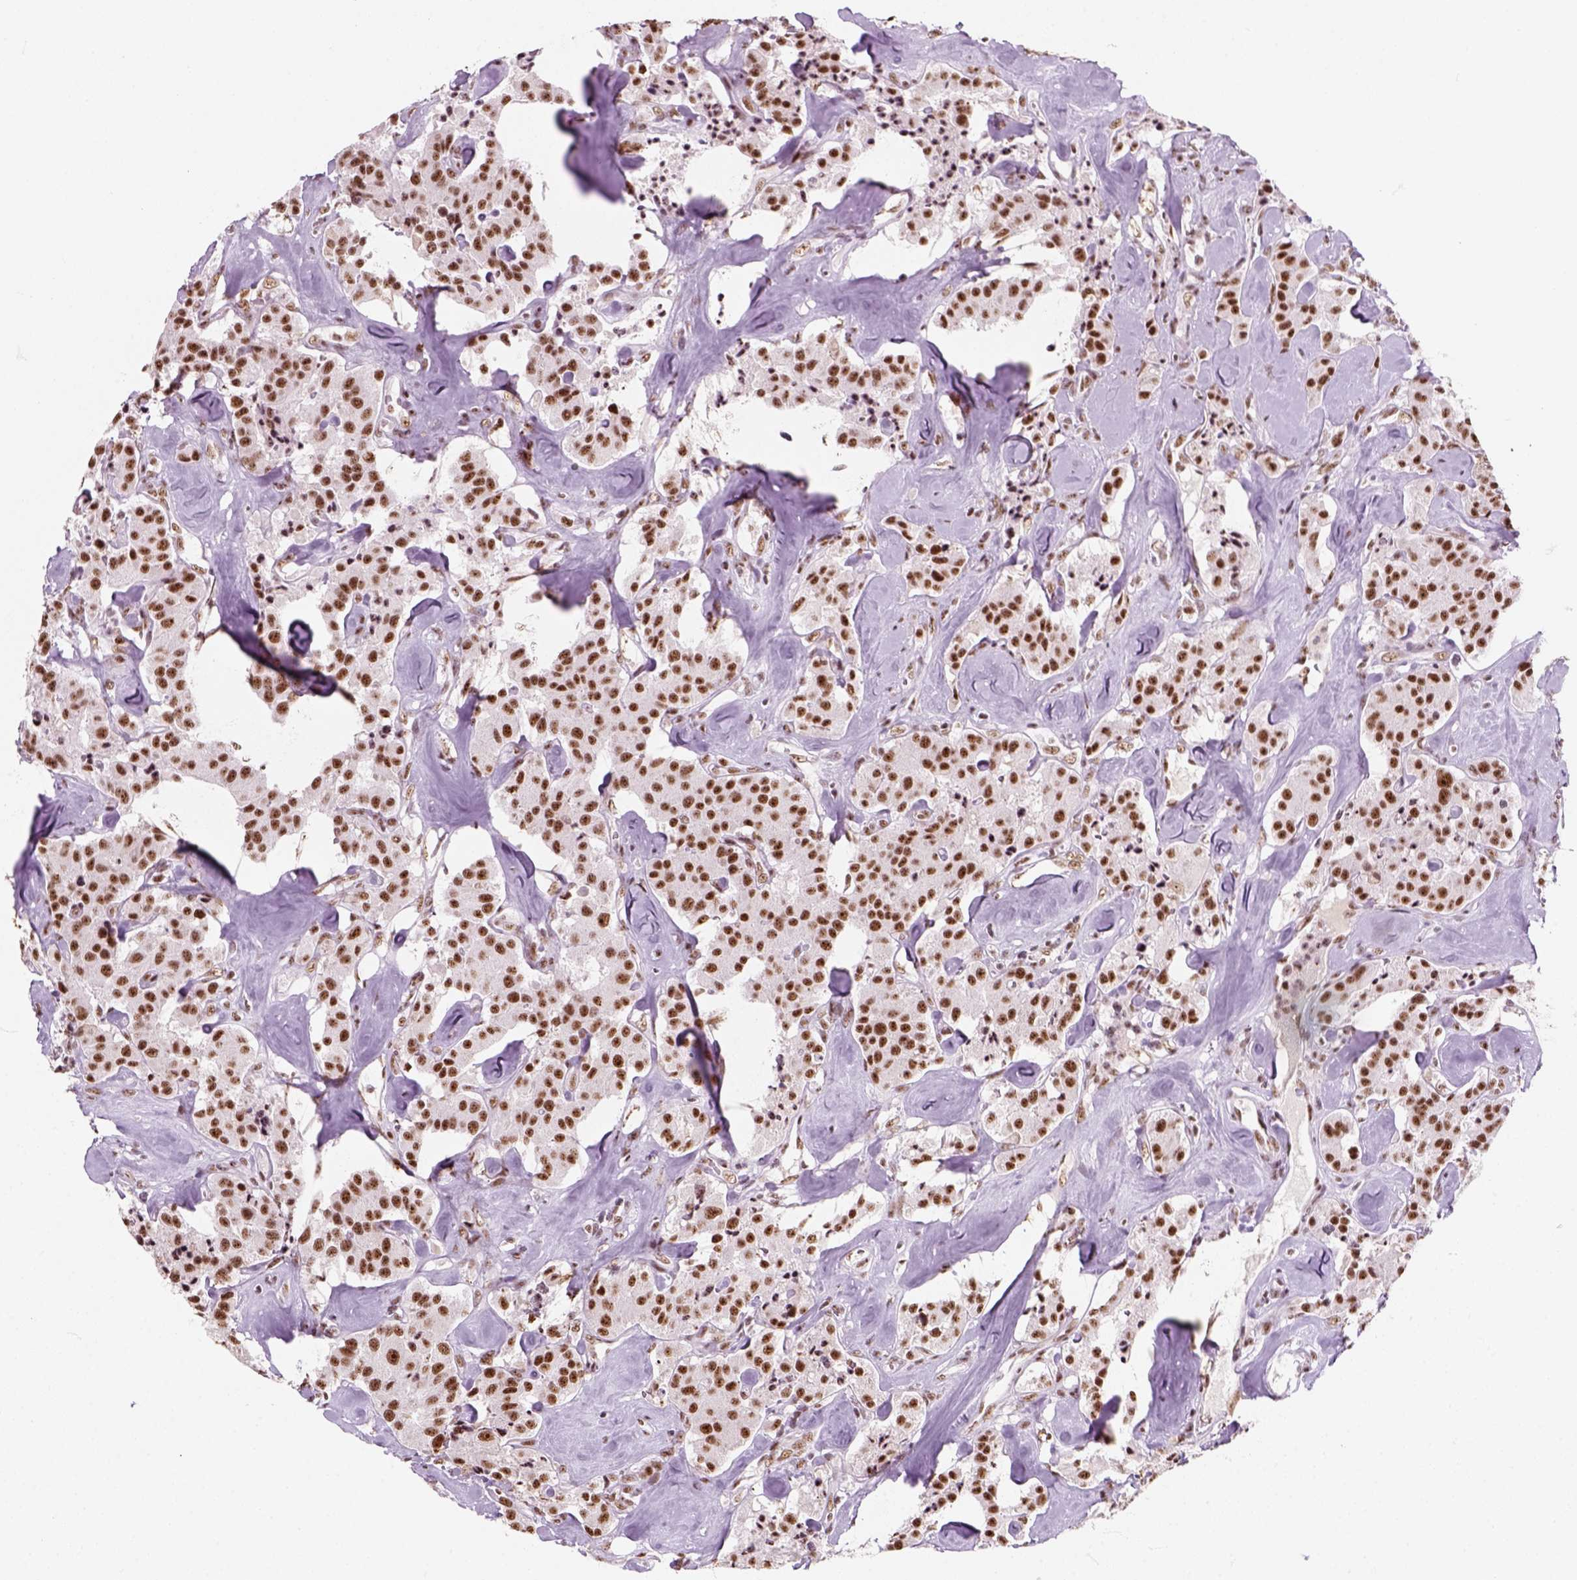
{"staining": {"intensity": "strong", "quantity": ">75%", "location": "nuclear"}, "tissue": "carcinoid", "cell_type": "Tumor cells", "image_type": "cancer", "snomed": [{"axis": "morphology", "description": "Carcinoid, malignant, NOS"}, {"axis": "topography", "description": "Pancreas"}], "caption": "The micrograph shows a brown stain indicating the presence of a protein in the nuclear of tumor cells in carcinoid (malignant).", "gene": "GTF2F1", "patient": {"sex": "male", "age": 41}}